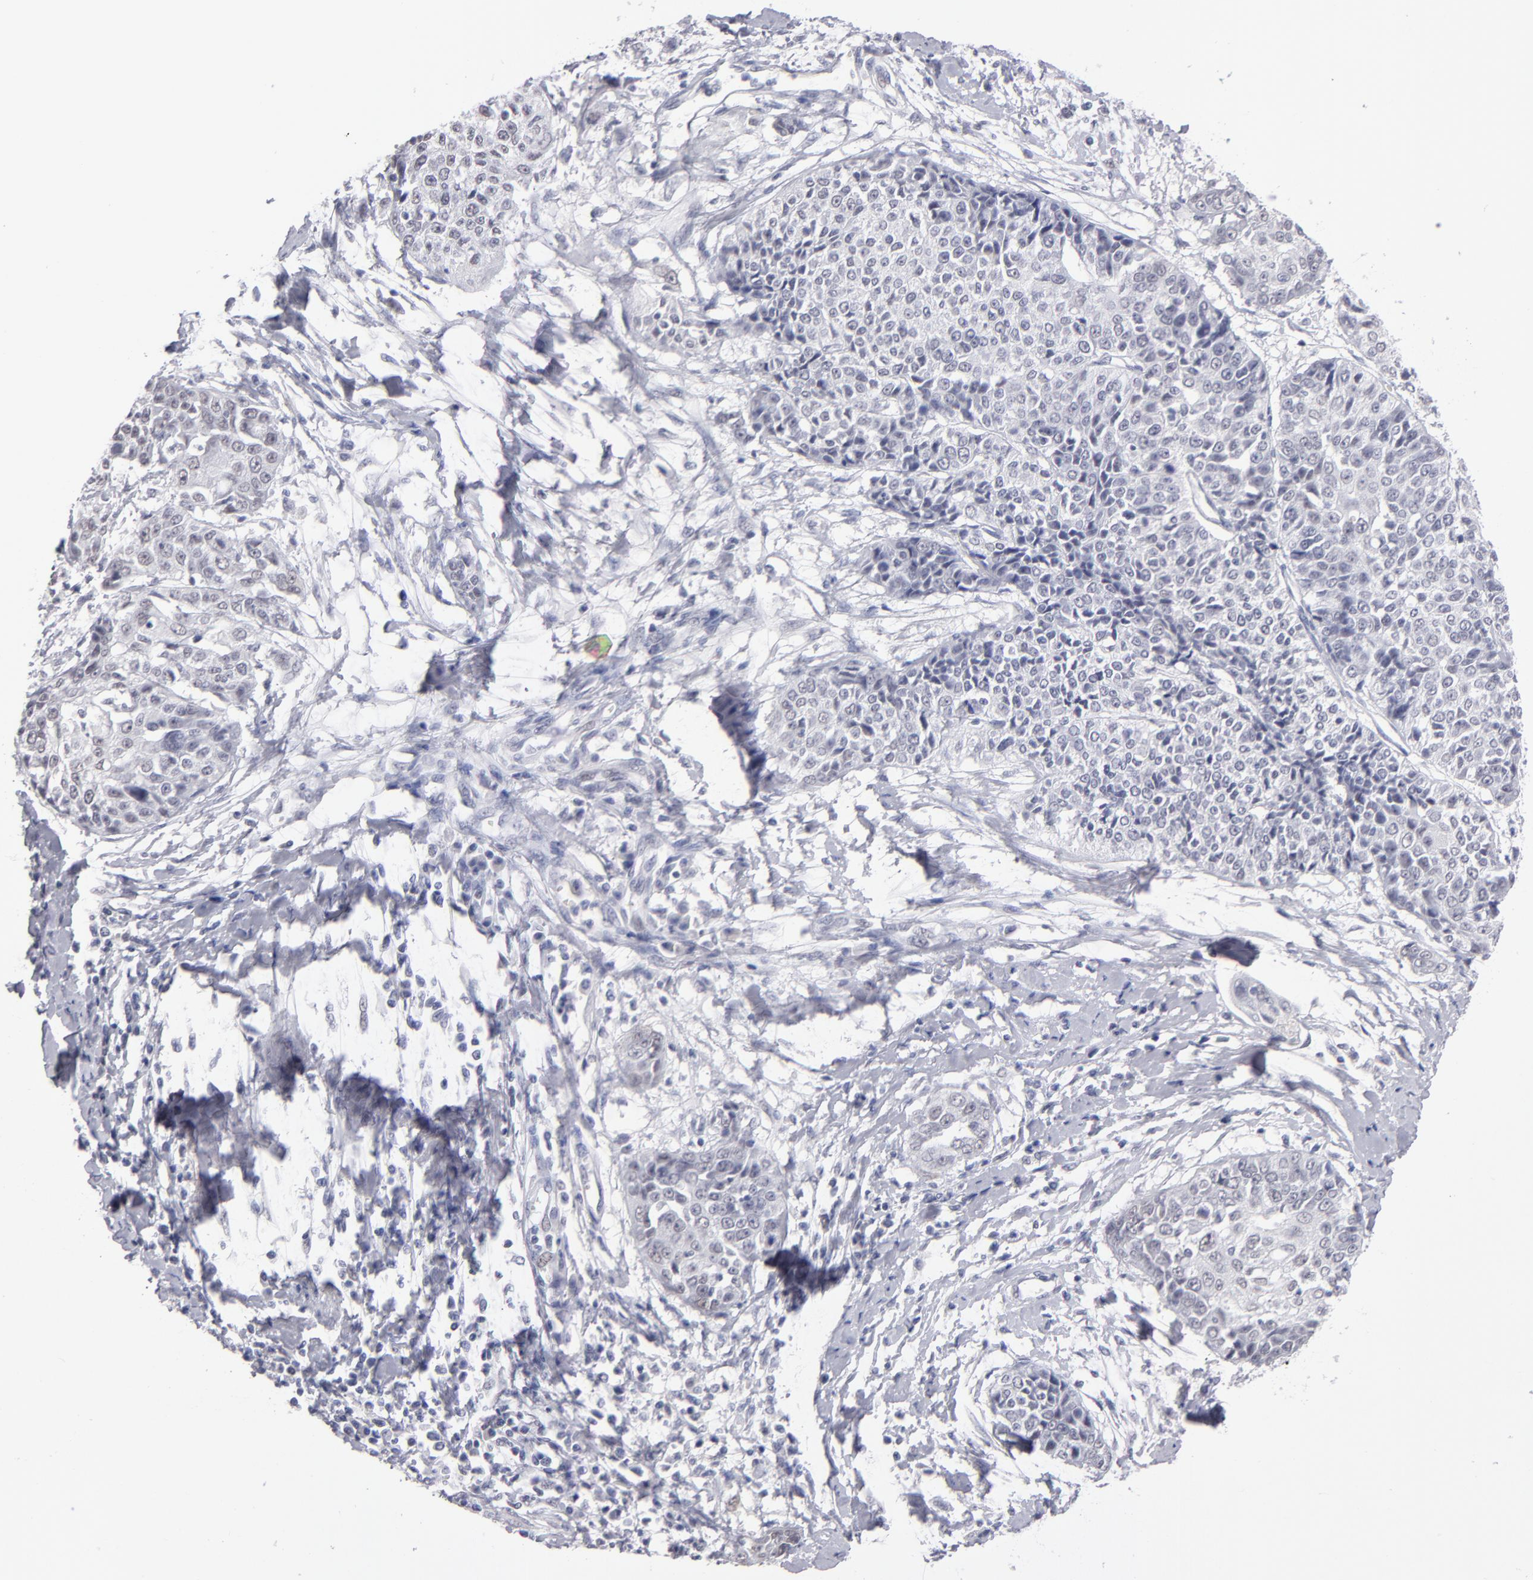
{"staining": {"intensity": "negative", "quantity": "none", "location": "none"}, "tissue": "cervical cancer", "cell_type": "Tumor cells", "image_type": "cancer", "snomed": [{"axis": "morphology", "description": "Squamous cell carcinoma, NOS"}, {"axis": "topography", "description": "Cervix"}], "caption": "Immunohistochemistry of human cervical cancer reveals no positivity in tumor cells.", "gene": "TEX11", "patient": {"sex": "female", "age": 64}}